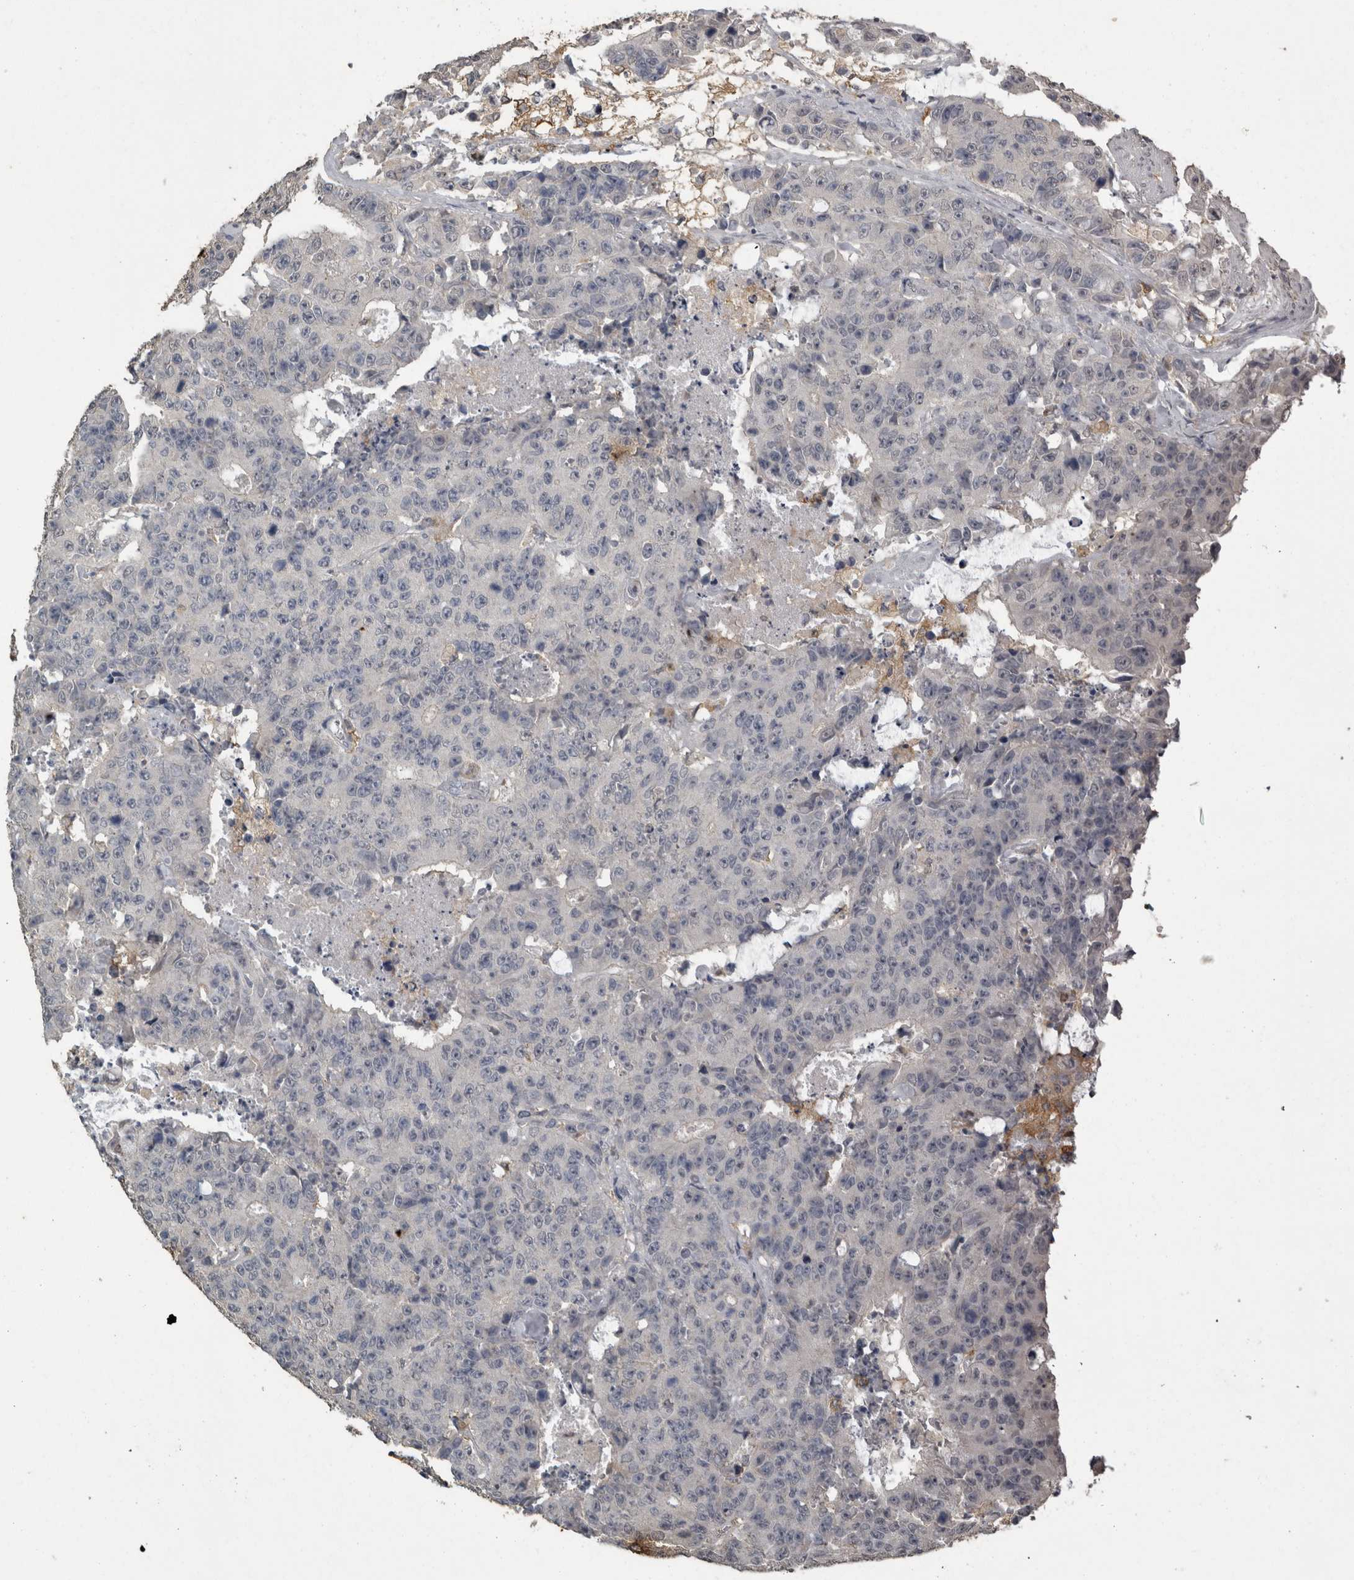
{"staining": {"intensity": "negative", "quantity": "none", "location": "none"}, "tissue": "colorectal cancer", "cell_type": "Tumor cells", "image_type": "cancer", "snomed": [{"axis": "morphology", "description": "Adenocarcinoma, NOS"}, {"axis": "topography", "description": "Colon"}], "caption": "A high-resolution image shows immunohistochemistry (IHC) staining of colorectal cancer (adenocarcinoma), which reveals no significant expression in tumor cells.", "gene": "PIK3AP1", "patient": {"sex": "female", "age": 86}}